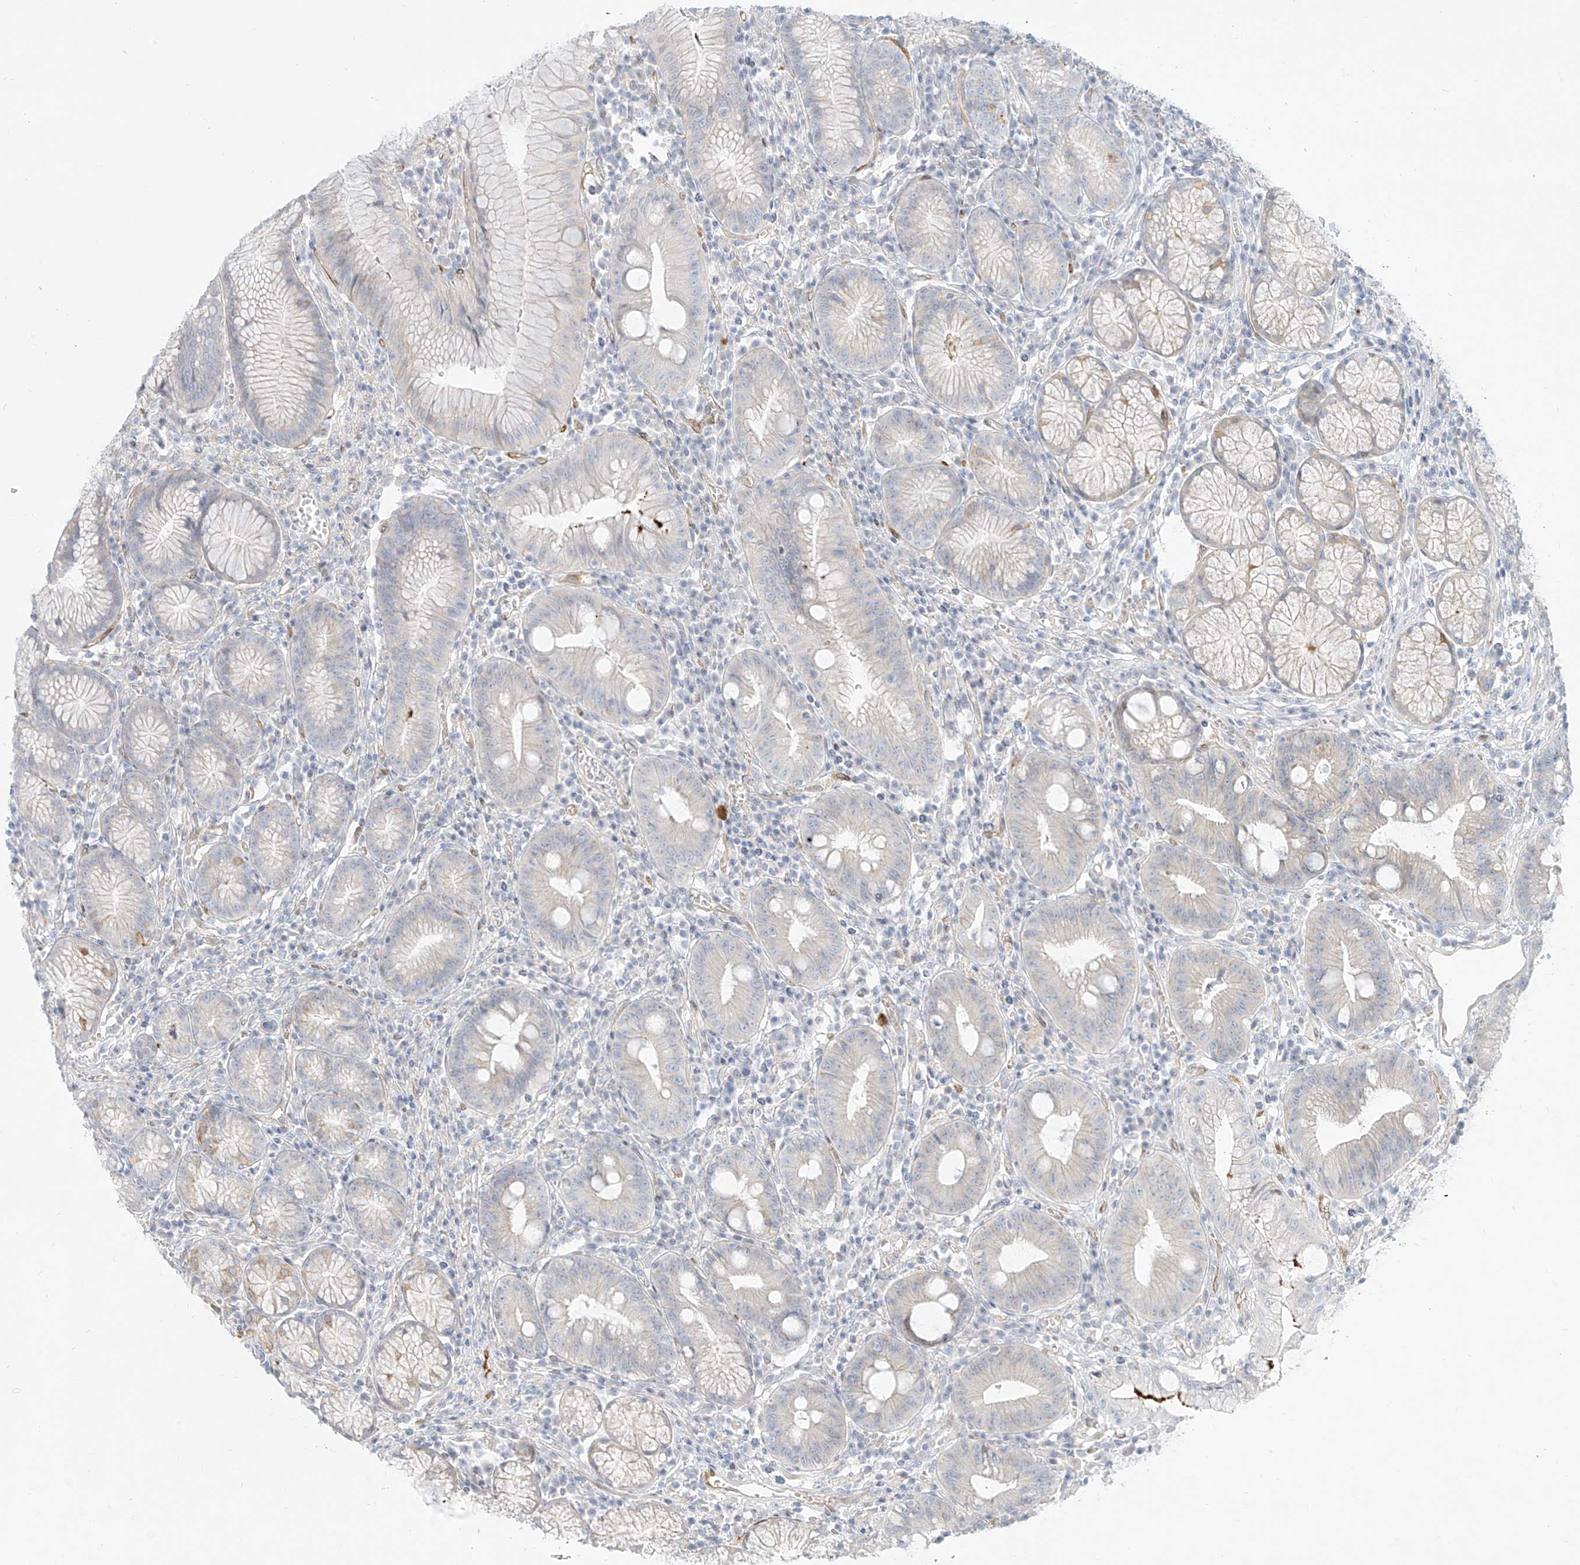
{"staining": {"intensity": "negative", "quantity": "none", "location": "none"}, "tissue": "stomach", "cell_type": "Glandular cells", "image_type": "normal", "snomed": [{"axis": "morphology", "description": "Normal tissue, NOS"}, {"axis": "topography", "description": "Stomach"}], "caption": "DAB immunohistochemical staining of normal stomach shows no significant staining in glandular cells.", "gene": "NHSL1", "patient": {"sex": "male", "age": 55}}